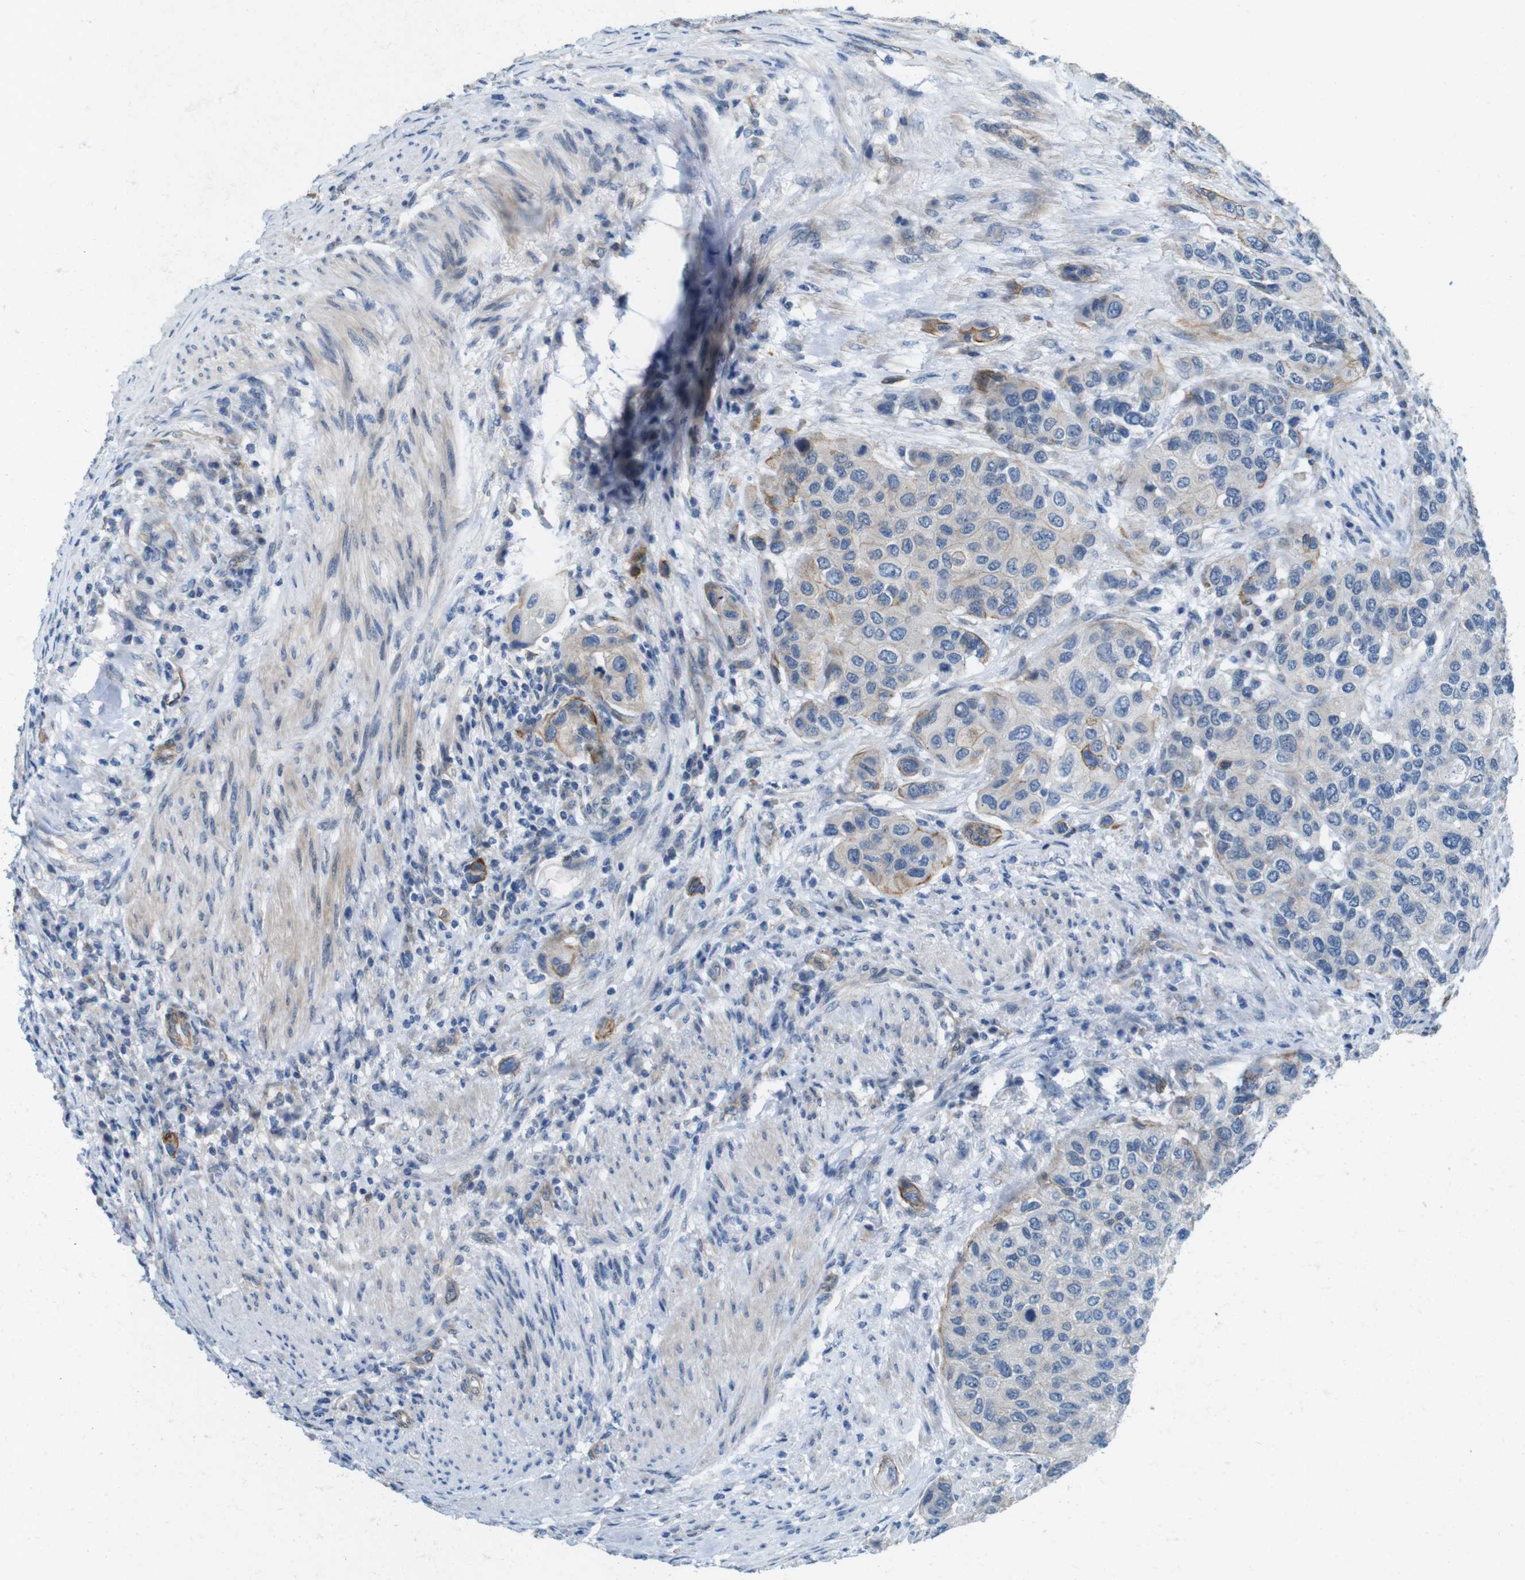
{"staining": {"intensity": "weak", "quantity": ">75%", "location": "cytoplasmic/membranous"}, "tissue": "urothelial cancer", "cell_type": "Tumor cells", "image_type": "cancer", "snomed": [{"axis": "morphology", "description": "Urothelial carcinoma, High grade"}, {"axis": "topography", "description": "Urinary bladder"}], "caption": "Protein analysis of urothelial cancer tissue shows weak cytoplasmic/membranous expression in about >75% of tumor cells. The protein of interest is shown in brown color, while the nuclei are stained blue.", "gene": "SKI", "patient": {"sex": "female", "age": 56}}